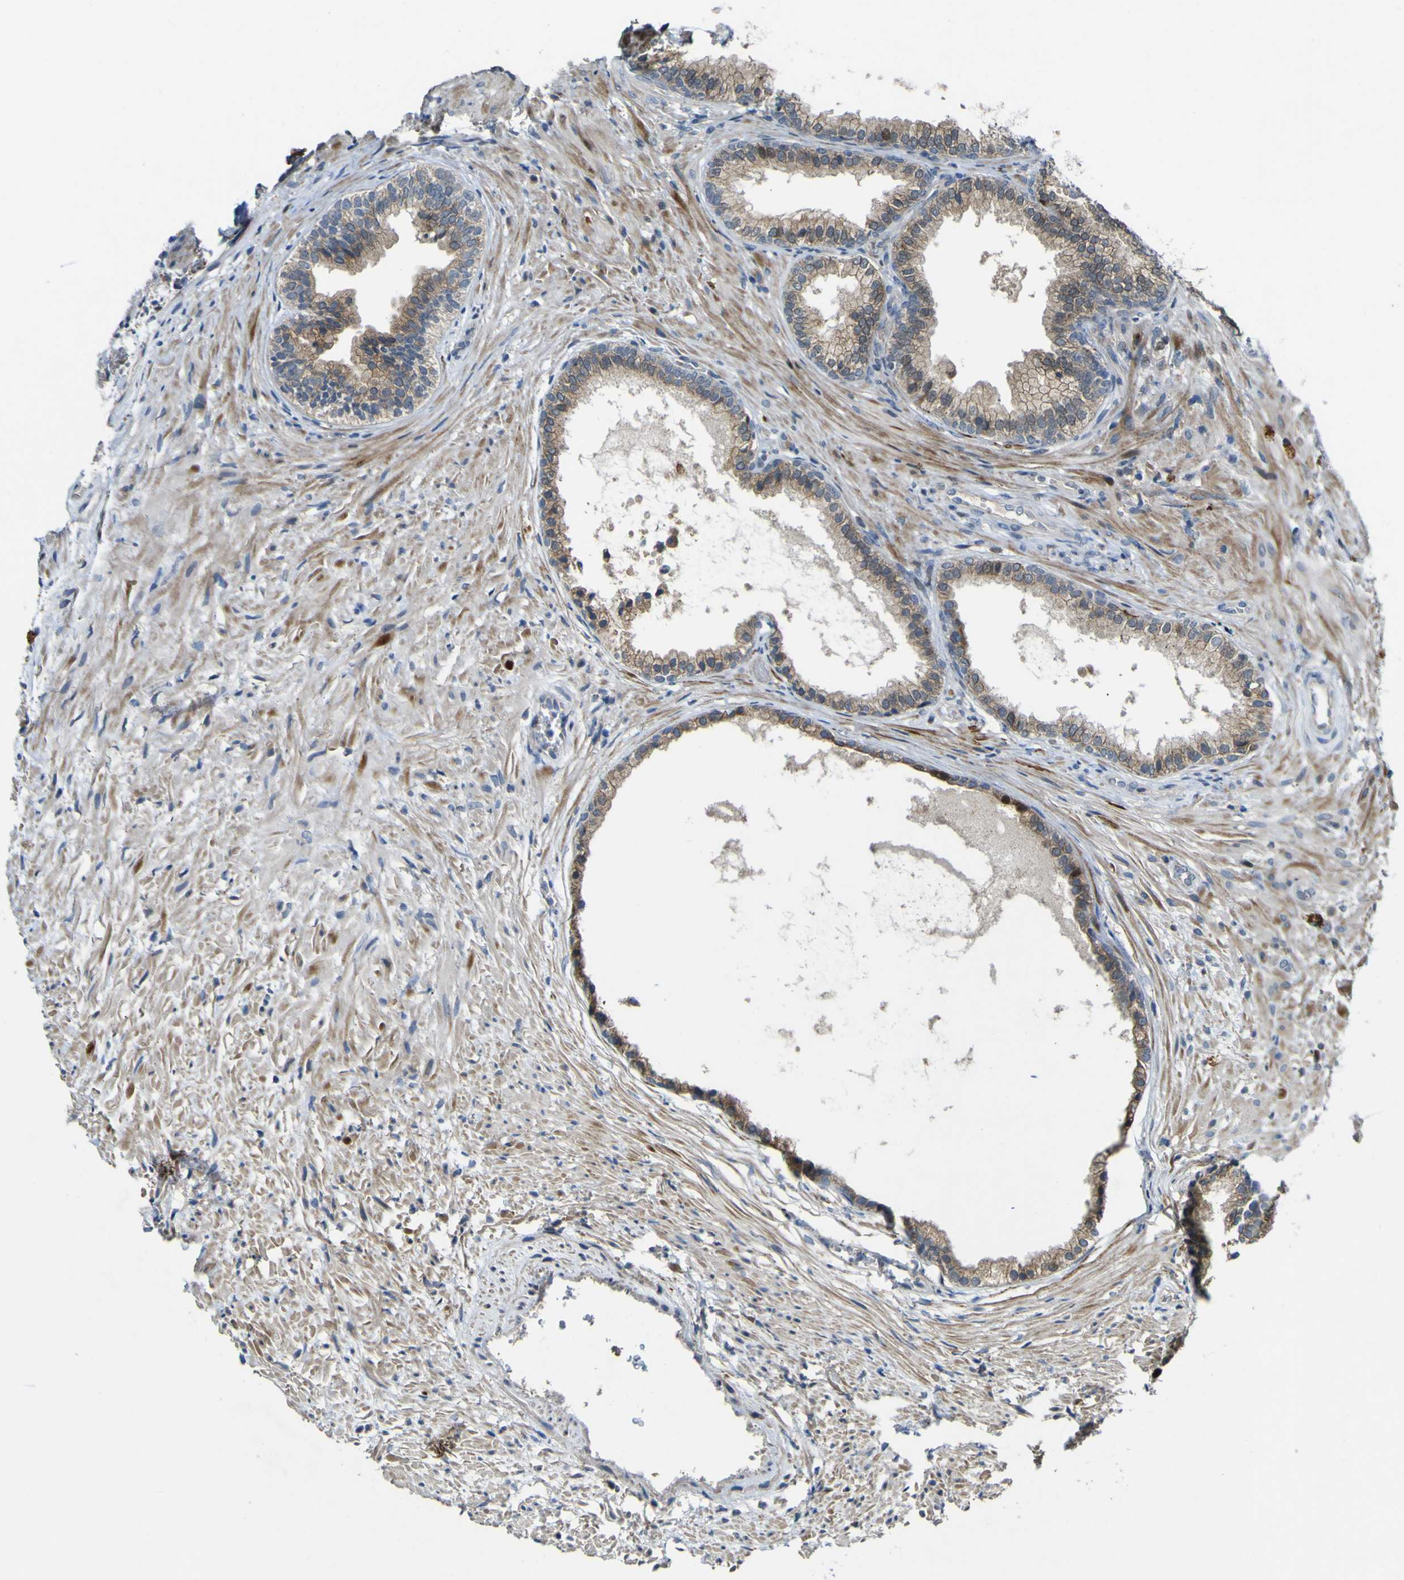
{"staining": {"intensity": "moderate", "quantity": ">75%", "location": "cytoplasmic/membranous"}, "tissue": "prostate", "cell_type": "Glandular cells", "image_type": "normal", "snomed": [{"axis": "morphology", "description": "Normal tissue, NOS"}, {"axis": "topography", "description": "Prostate"}], "caption": "An immunohistochemistry (IHC) histopathology image of normal tissue is shown. Protein staining in brown highlights moderate cytoplasmic/membranous positivity in prostate within glandular cells. The staining was performed using DAB (3,3'-diaminobenzidine), with brown indicating positive protein expression. Nuclei are stained blue with hematoxylin.", "gene": "LBHD1", "patient": {"sex": "male", "age": 76}}